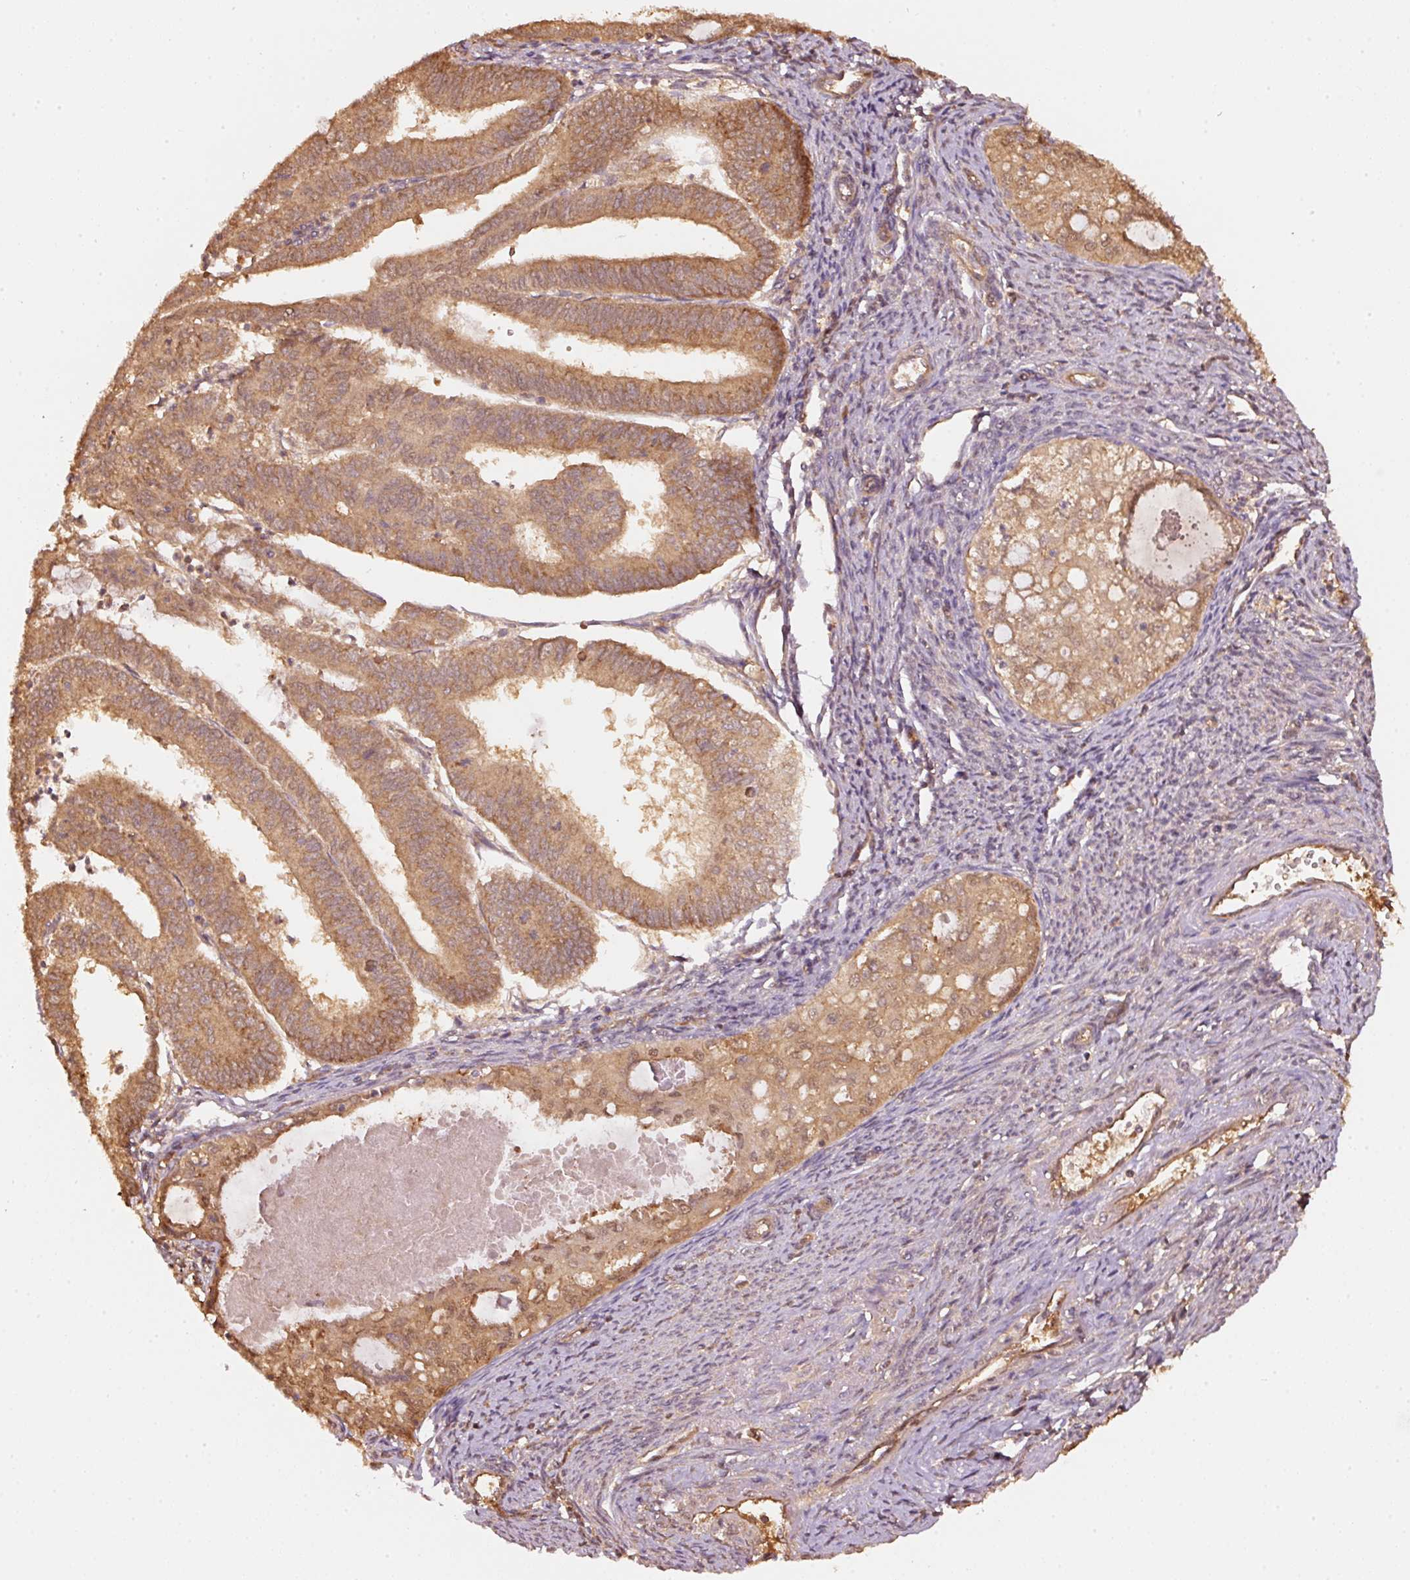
{"staining": {"intensity": "moderate", "quantity": ">75%", "location": "cytoplasmic/membranous"}, "tissue": "endometrial cancer", "cell_type": "Tumor cells", "image_type": "cancer", "snomed": [{"axis": "morphology", "description": "Adenocarcinoma, NOS"}, {"axis": "topography", "description": "Endometrium"}], "caption": "Approximately >75% of tumor cells in human adenocarcinoma (endometrial) display moderate cytoplasmic/membranous protein staining as visualized by brown immunohistochemical staining.", "gene": "STAU1", "patient": {"sex": "female", "age": 70}}